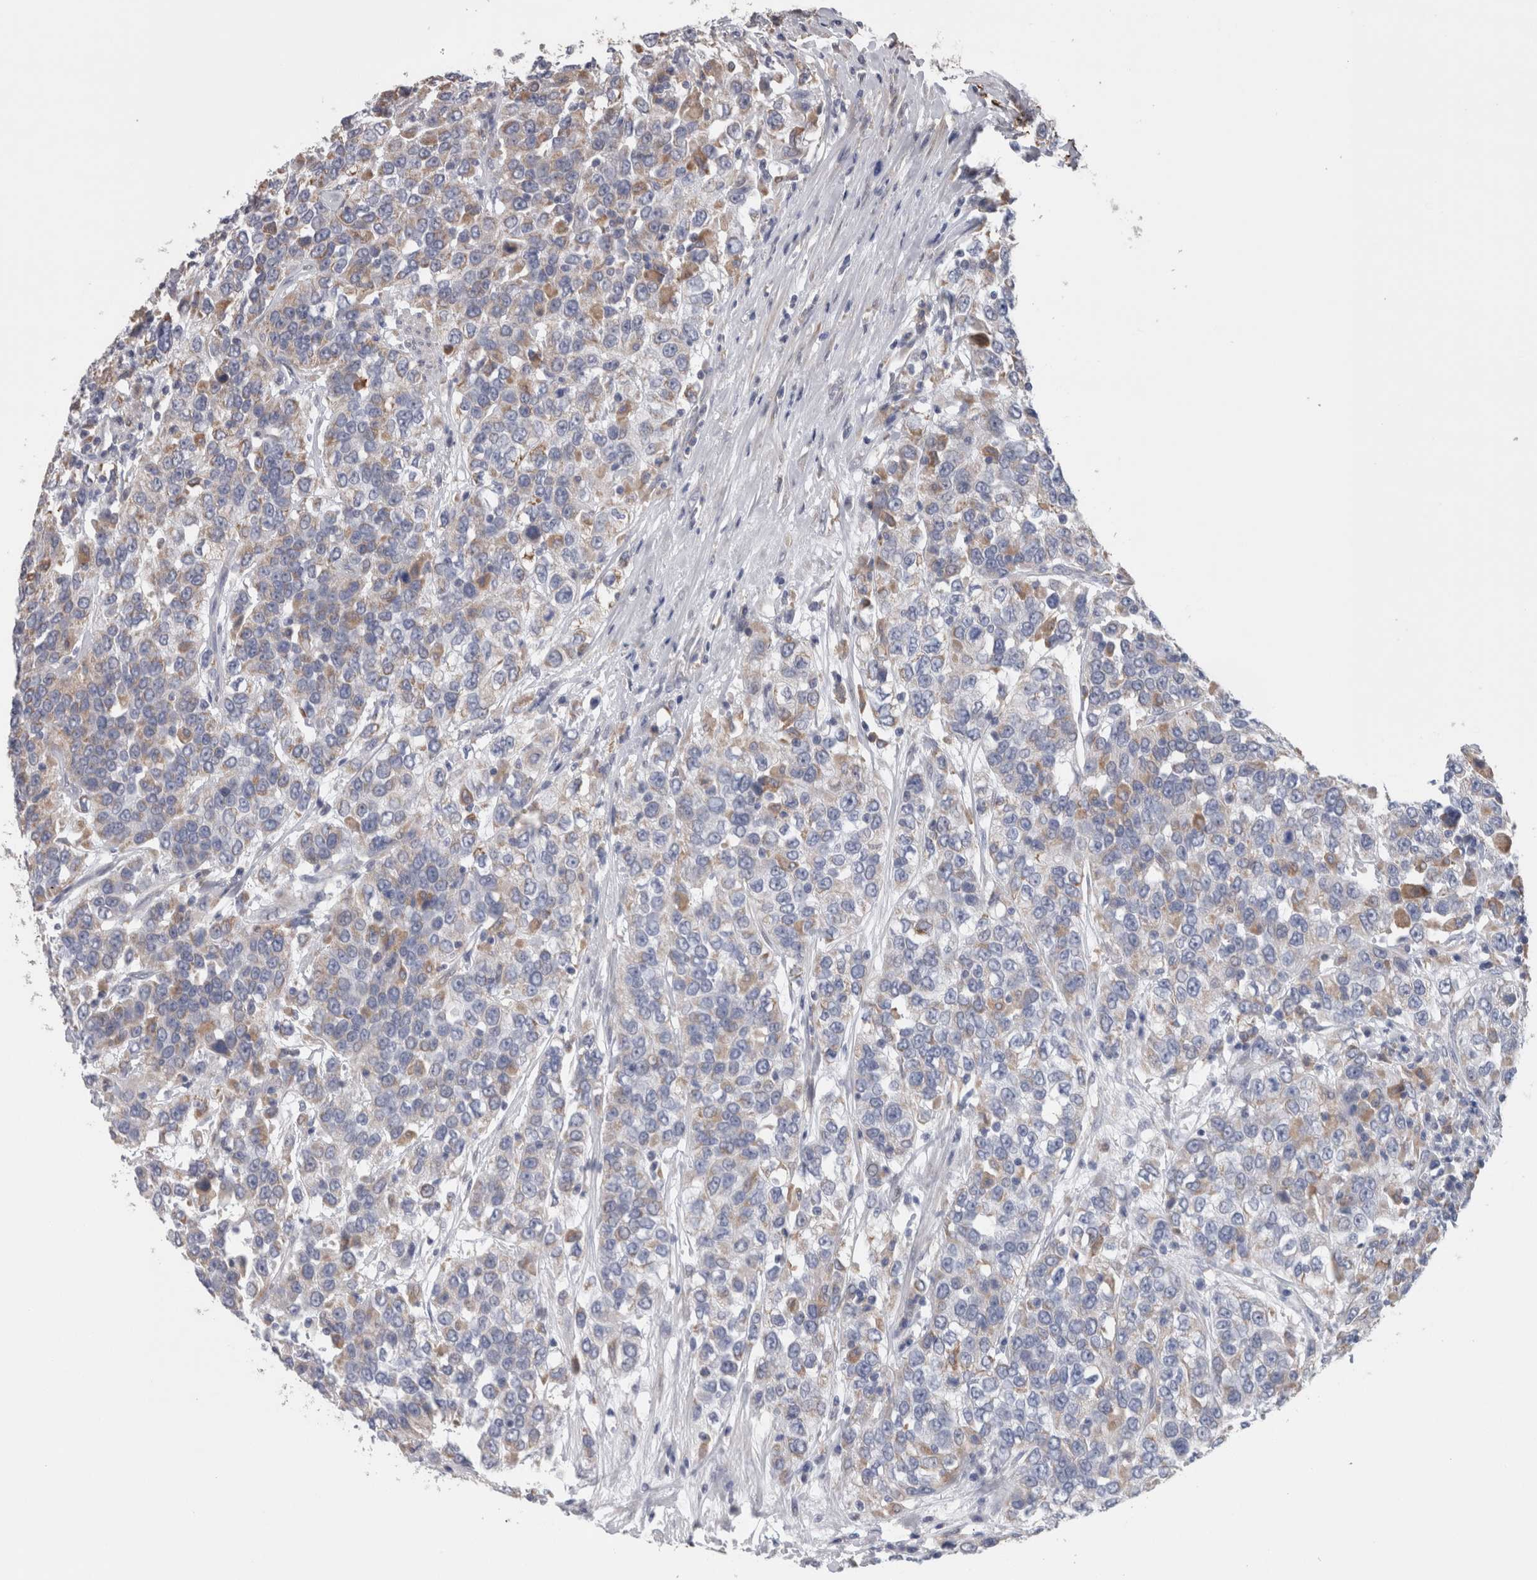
{"staining": {"intensity": "negative", "quantity": "none", "location": "none"}, "tissue": "urothelial cancer", "cell_type": "Tumor cells", "image_type": "cancer", "snomed": [{"axis": "morphology", "description": "Urothelial carcinoma, High grade"}, {"axis": "topography", "description": "Urinary bladder"}], "caption": "Protein analysis of urothelial cancer demonstrates no significant positivity in tumor cells.", "gene": "GDAP1", "patient": {"sex": "female", "age": 80}}